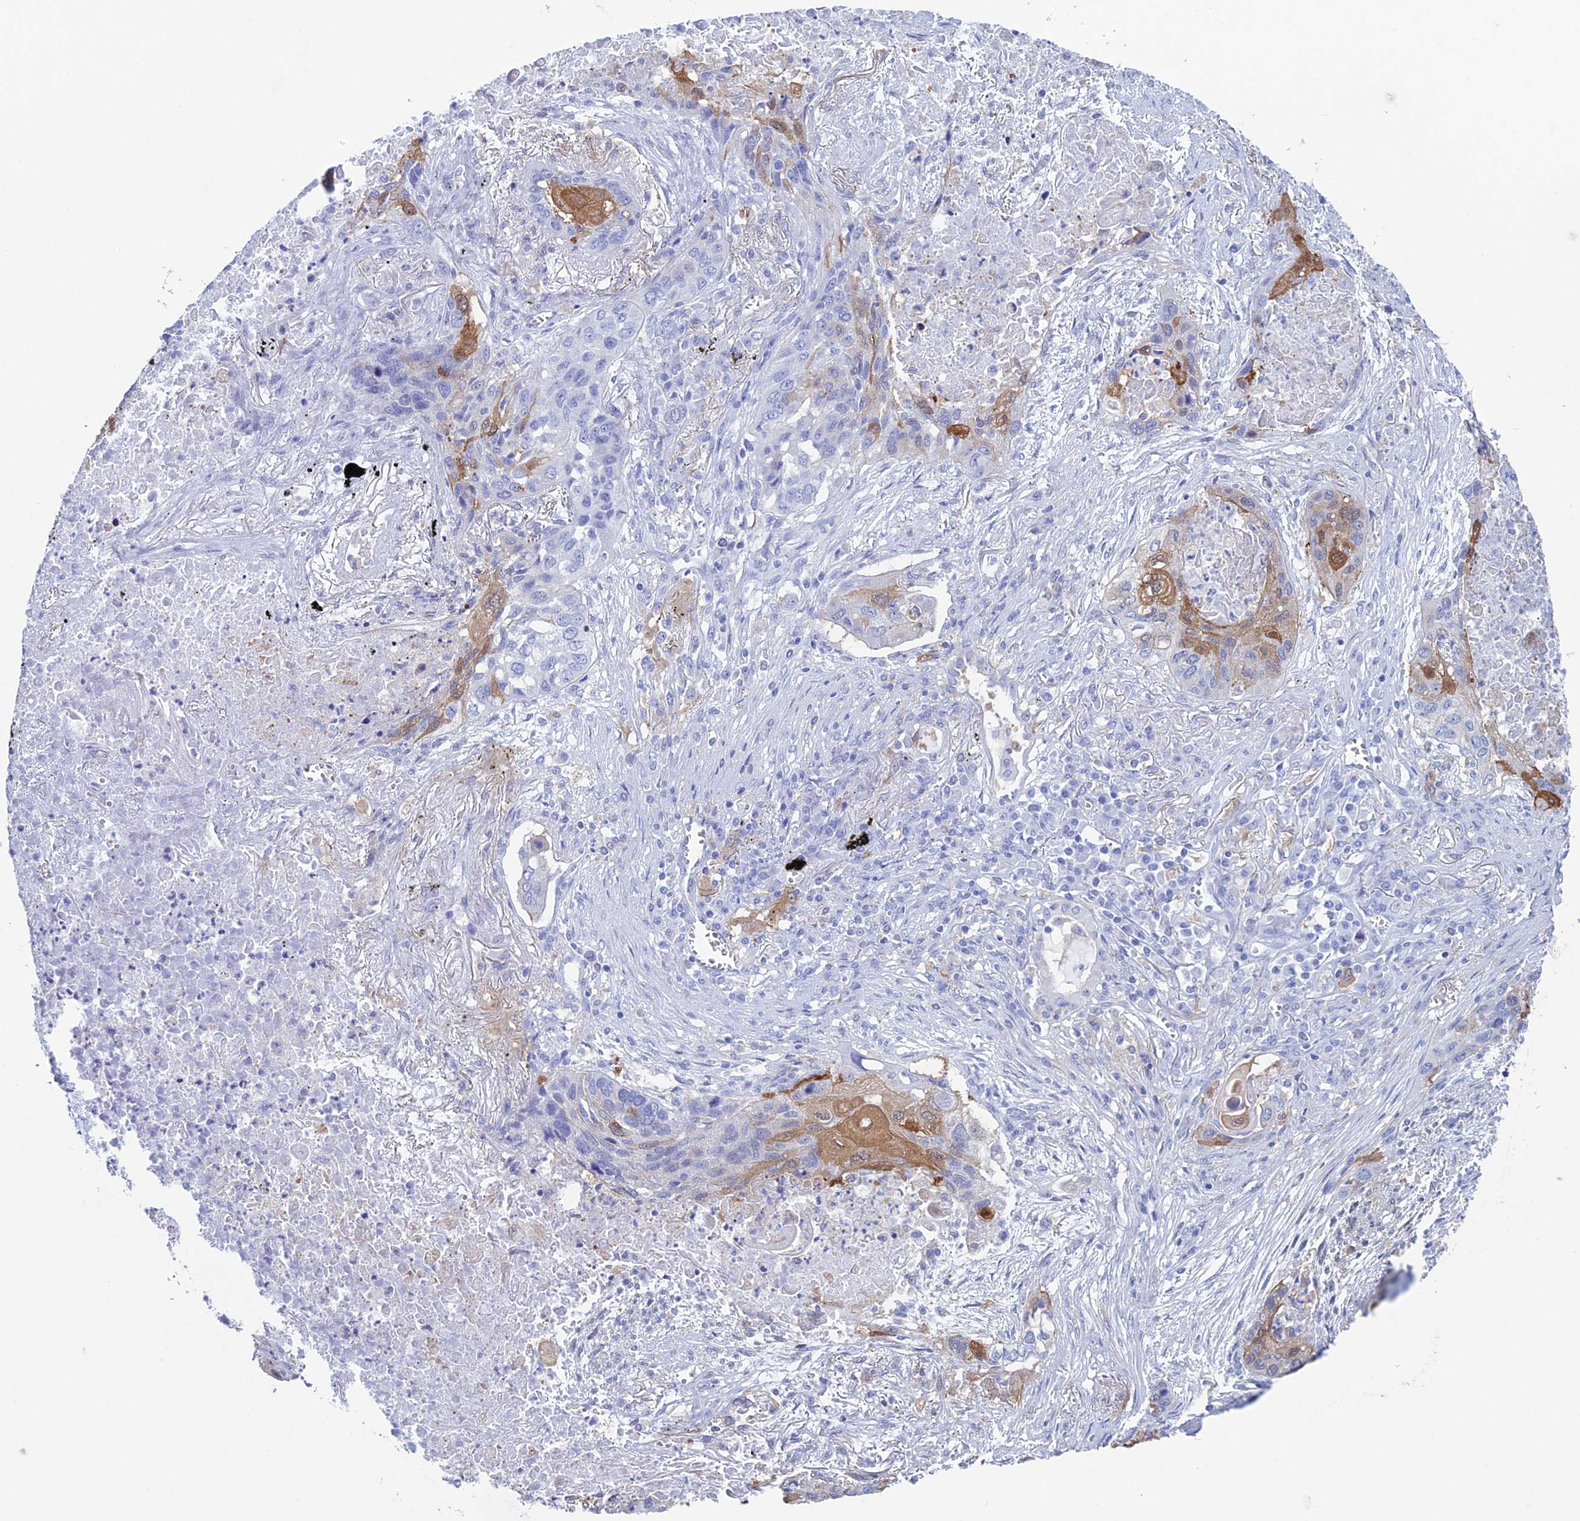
{"staining": {"intensity": "moderate", "quantity": "<25%", "location": "cytoplasmic/membranous,nuclear"}, "tissue": "lung cancer", "cell_type": "Tumor cells", "image_type": "cancer", "snomed": [{"axis": "morphology", "description": "Squamous cell carcinoma, NOS"}, {"axis": "topography", "description": "Lung"}], "caption": "Protein staining demonstrates moderate cytoplasmic/membranous and nuclear staining in approximately <25% of tumor cells in lung squamous cell carcinoma.", "gene": "KCNK17", "patient": {"sex": "female", "age": 63}}